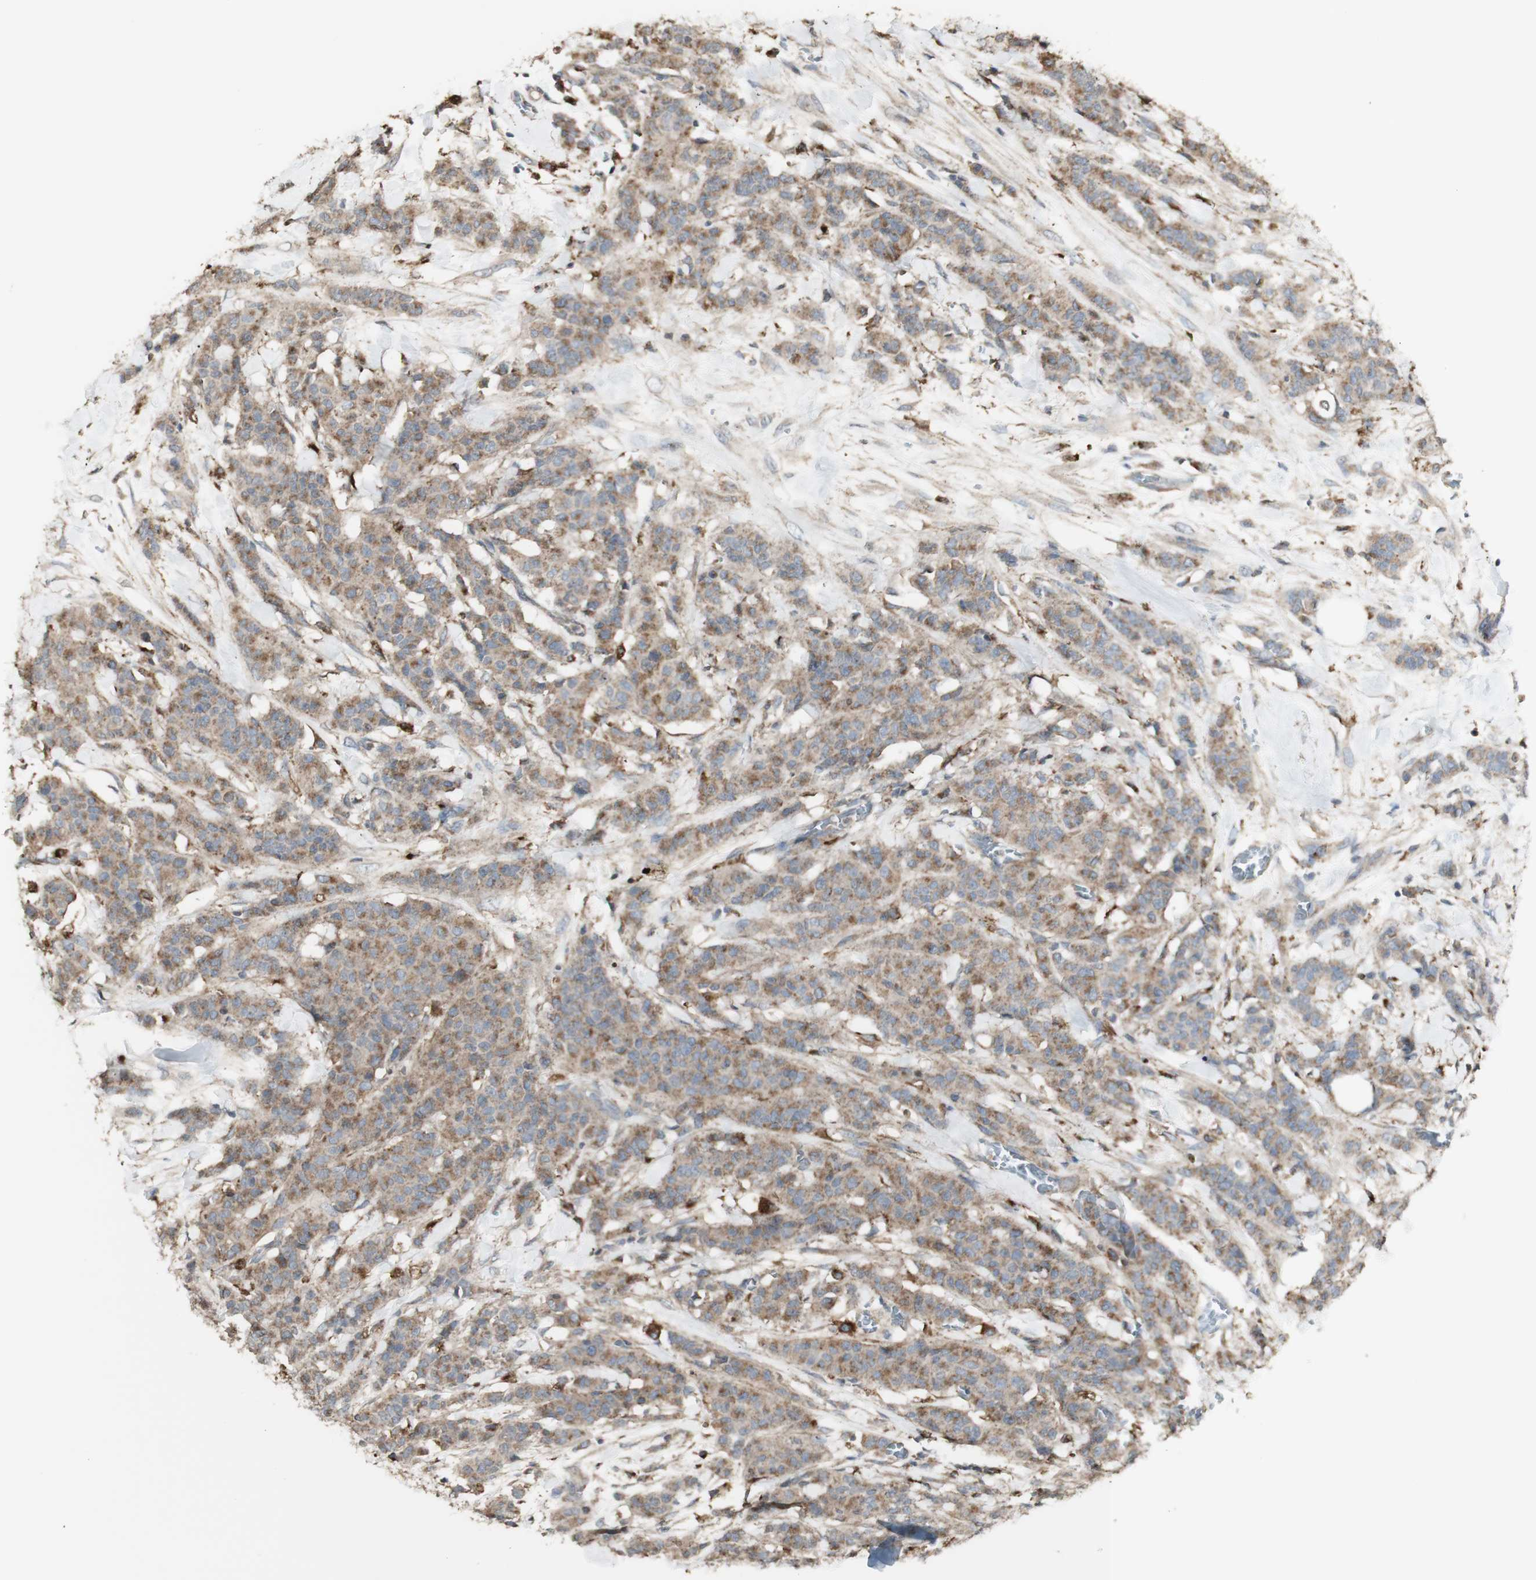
{"staining": {"intensity": "moderate", "quantity": ">75%", "location": "cytoplasmic/membranous"}, "tissue": "breast cancer", "cell_type": "Tumor cells", "image_type": "cancer", "snomed": [{"axis": "morphology", "description": "Normal tissue, NOS"}, {"axis": "morphology", "description": "Duct carcinoma"}, {"axis": "topography", "description": "Breast"}], "caption": "This image displays immunohistochemistry (IHC) staining of human invasive ductal carcinoma (breast), with medium moderate cytoplasmic/membranous expression in approximately >75% of tumor cells.", "gene": "ATP6V1E1", "patient": {"sex": "female", "age": 40}}